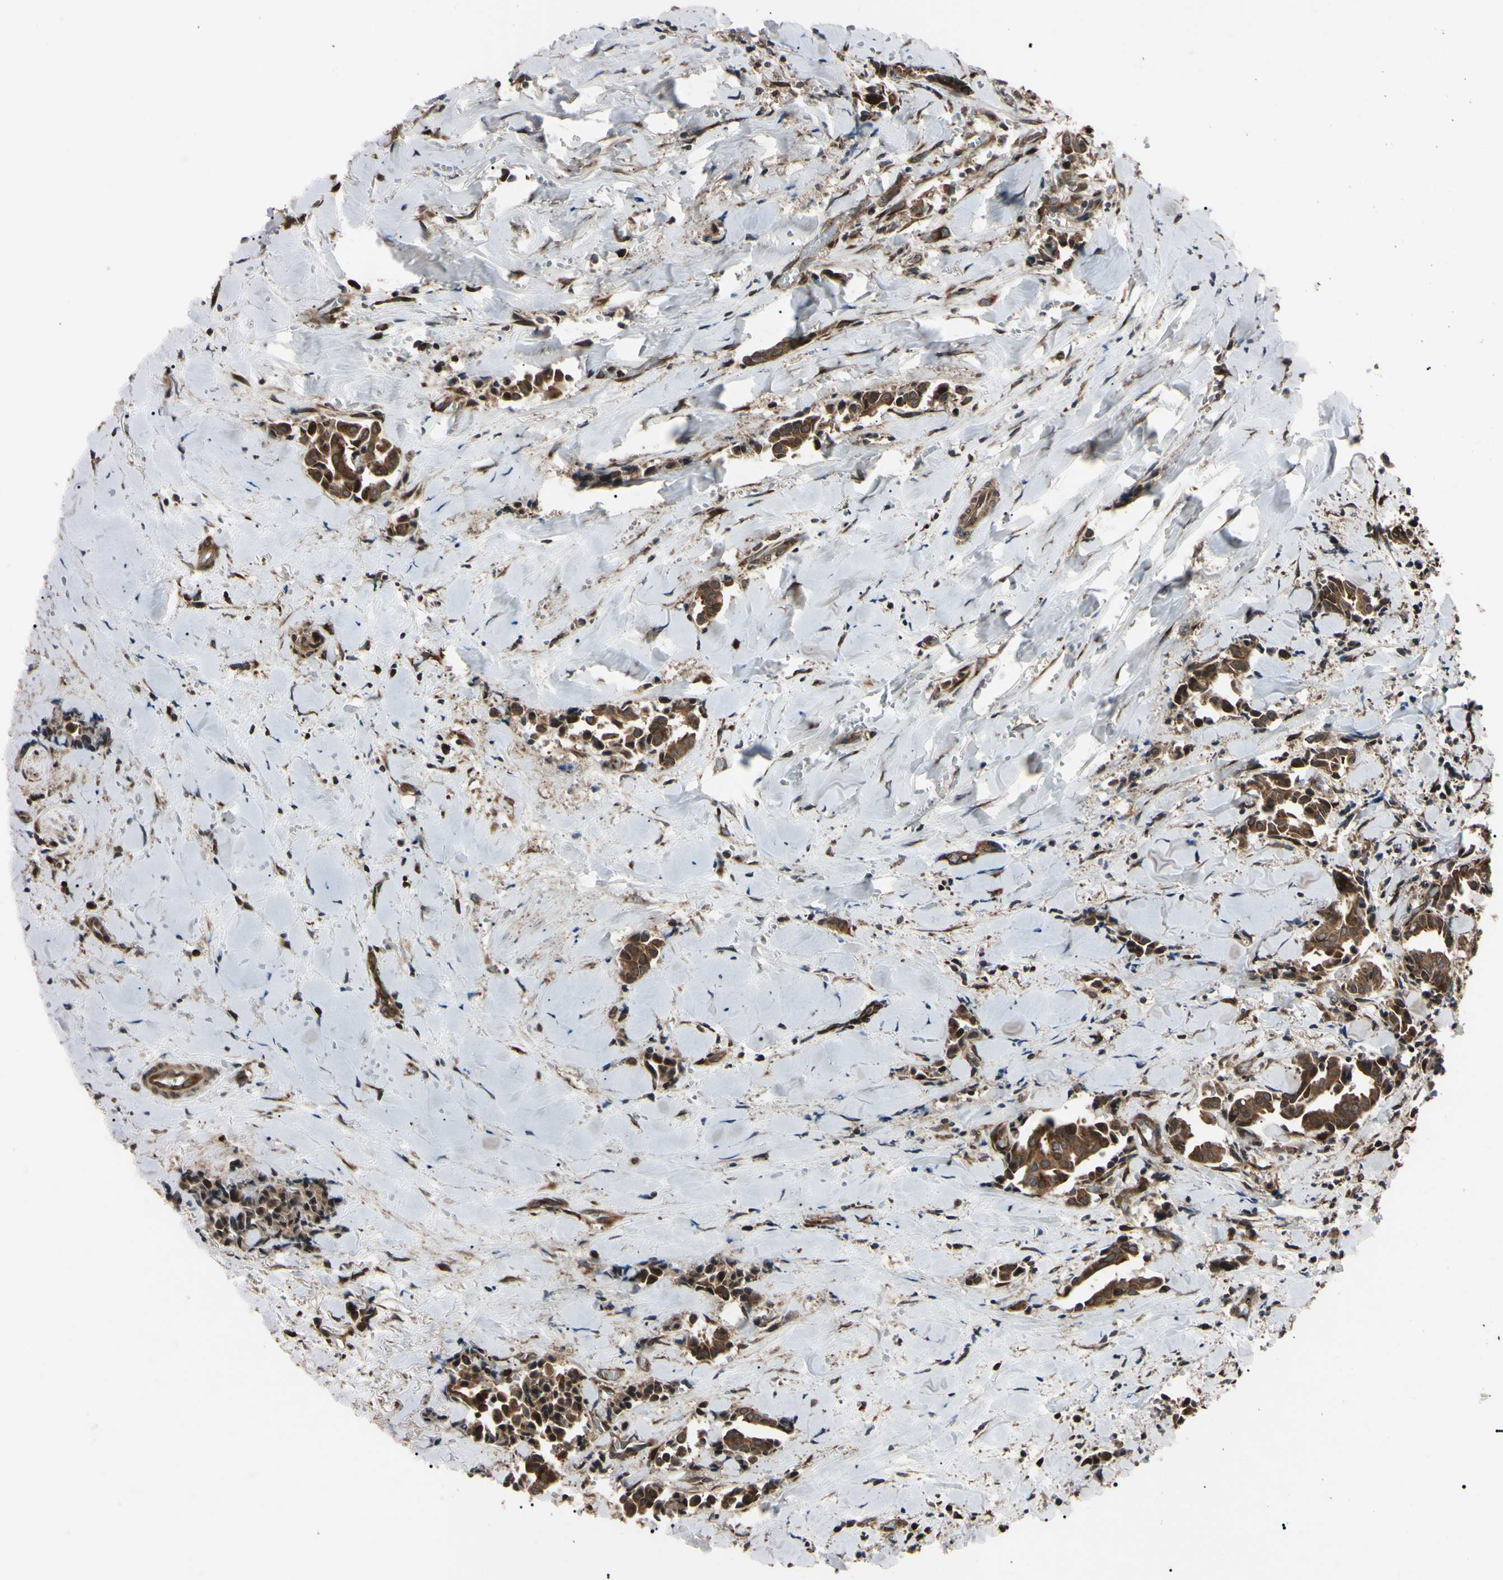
{"staining": {"intensity": "strong", "quantity": ">75%", "location": "cytoplasmic/membranous"}, "tissue": "head and neck cancer", "cell_type": "Tumor cells", "image_type": "cancer", "snomed": [{"axis": "morphology", "description": "Adenocarcinoma, NOS"}, {"axis": "topography", "description": "Salivary gland"}, {"axis": "topography", "description": "Head-Neck"}], "caption": "Tumor cells show strong cytoplasmic/membranous expression in approximately >75% of cells in head and neck cancer (adenocarcinoma). Immunohistochemistry (ihc) stains the protein of interest in brown and the nuclei are stained blue.", "gene": "GUCY1B1", "patient": {"sex": "female", "age": 59}}